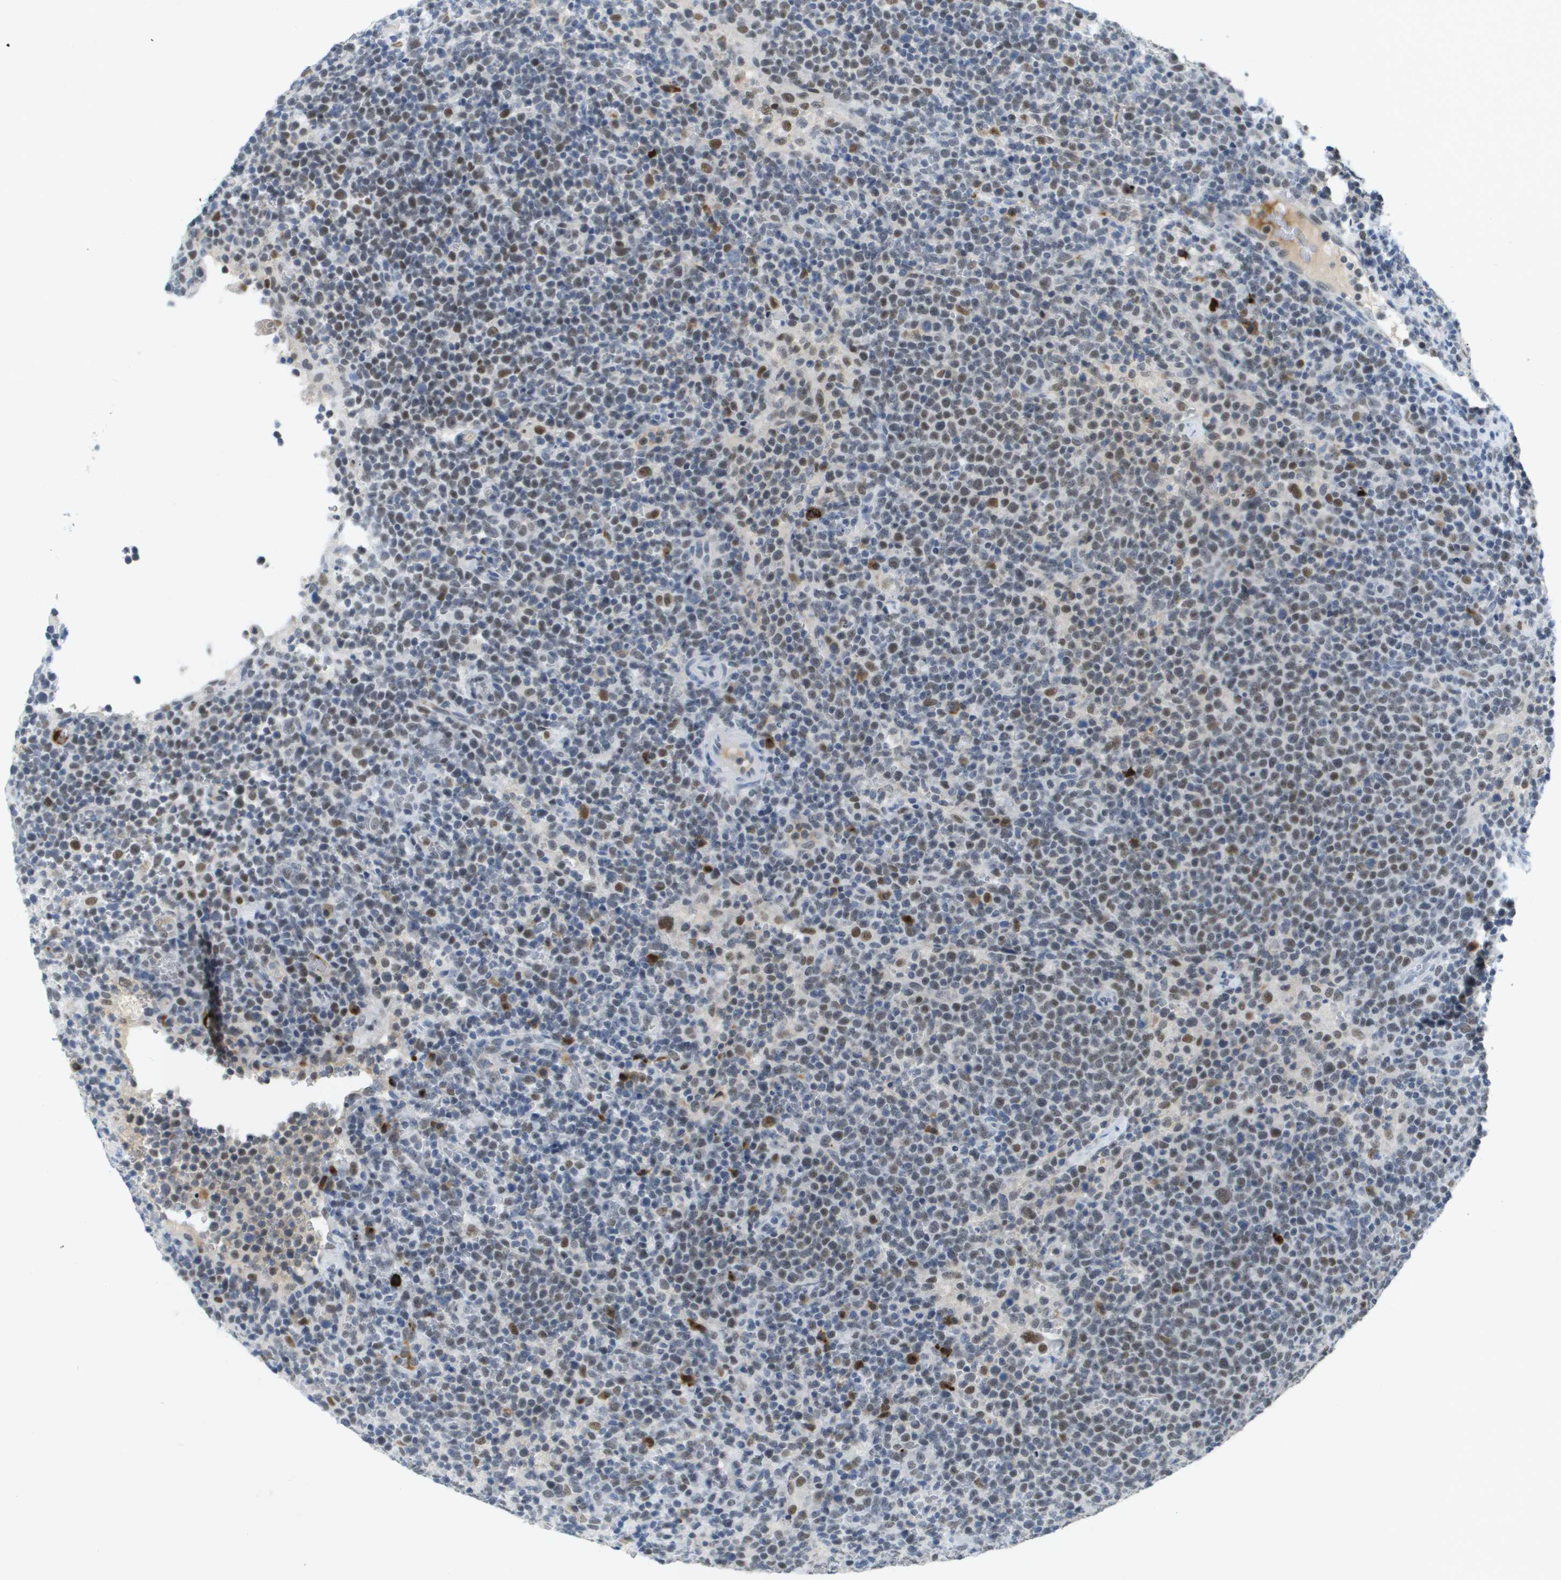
{"staining": {"intensity": "moderate", "quantity": "25%-75%", "location": "nuclear"}, "tissue": "lymphoma", "cell_type": "Tumor cells", "image_type": "cancer", "snomed": [{"axis": "morphology", "description": "Malignant lymphoma, non-Hodgkin's type, High grade"}, {"axis": "topography", "description": "Lymph node"}], "caption": "Human malignant lymphoma, non-Hodgkin's type (high-grade) stained for a protein (brown) reveals moderate nuclear positive staining in approximately 25%-75% of tumor cells.", "gene": "TP53RK", "patient": {"sex": "male", "age": 61}}